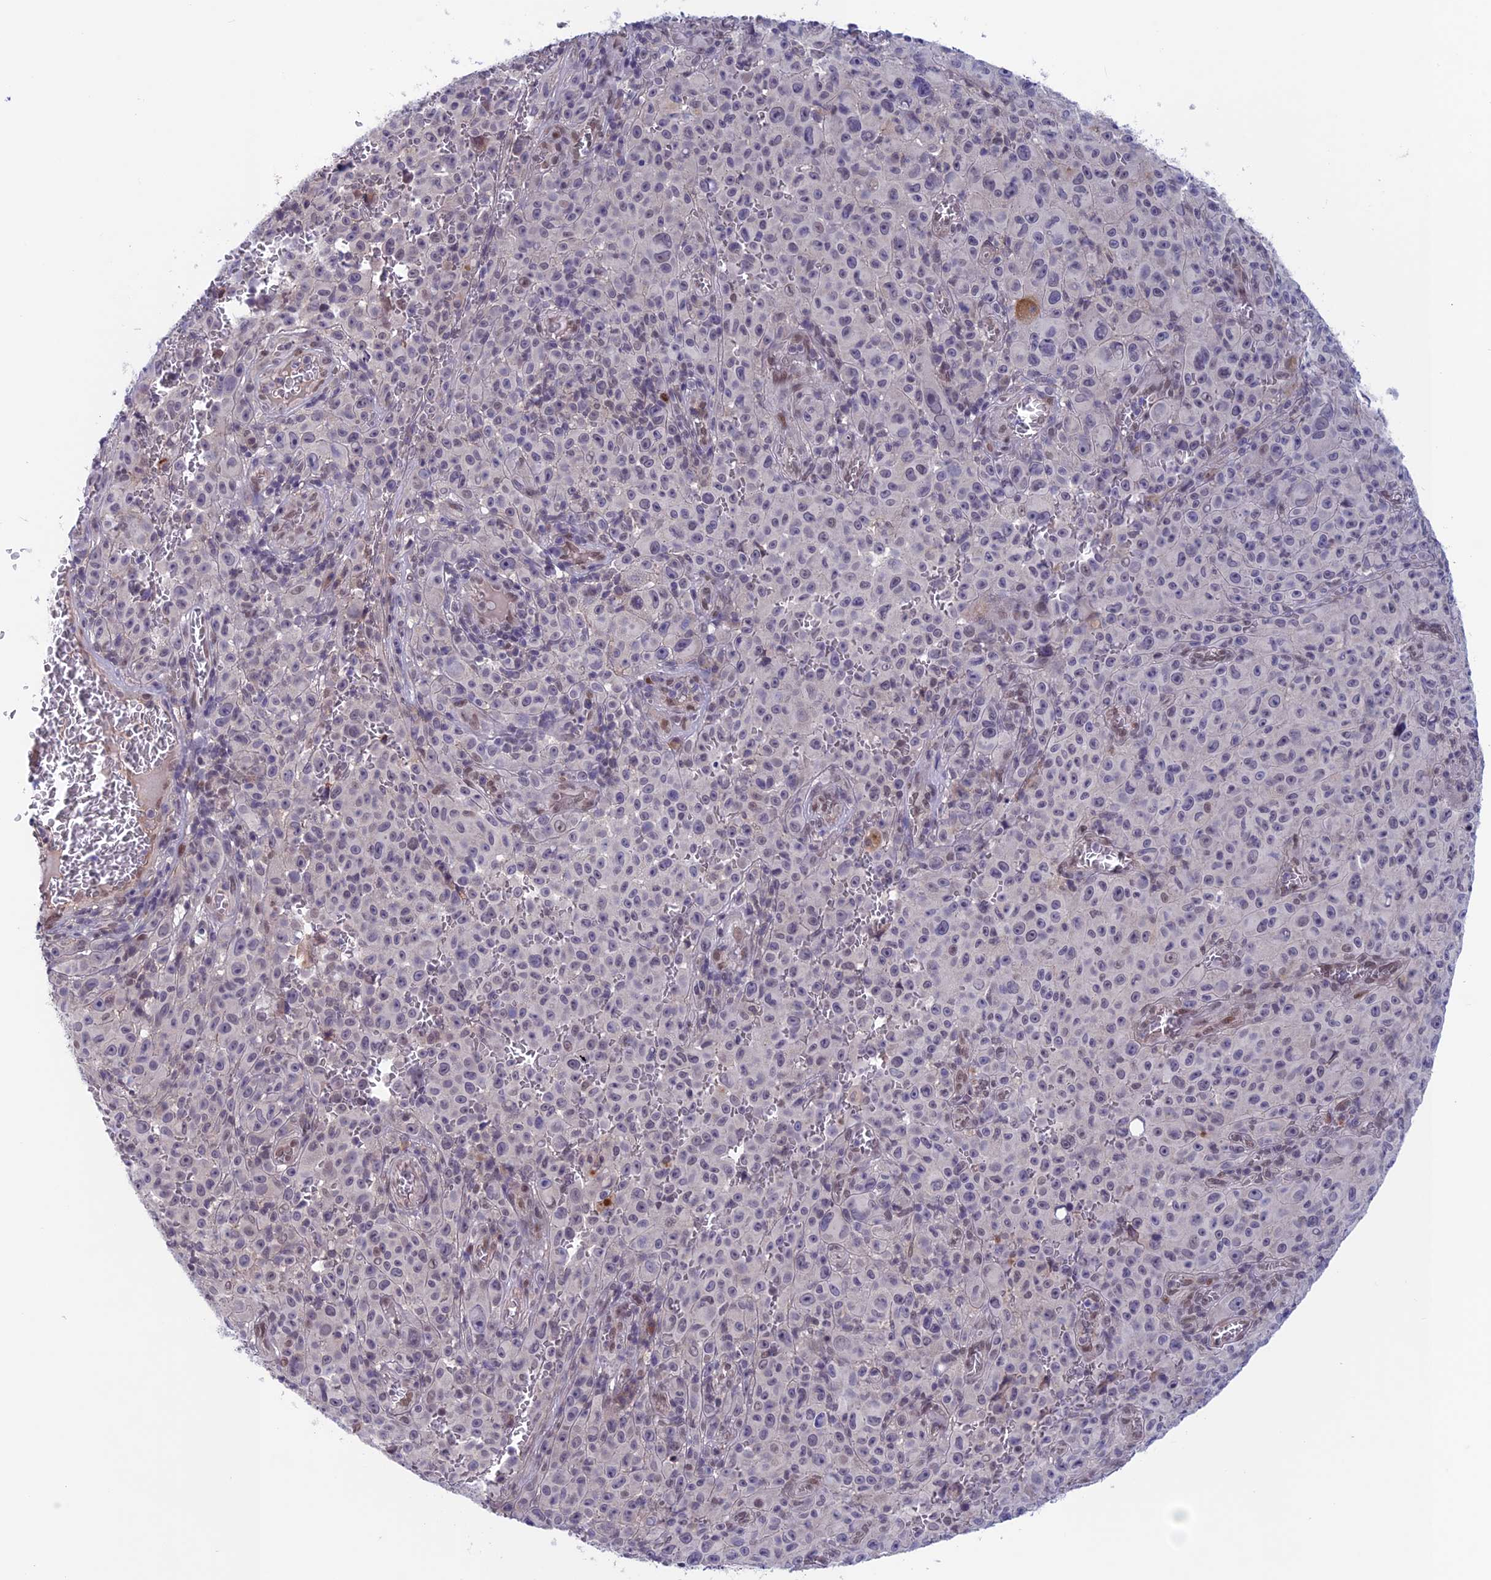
{"staining": {"intensity": "negative", "quantity": "none", "location": "none"}, "tissue": "melanoma", "cell_type": "Tumor cells", "image_type": "cancer", "snomed": [{"axis": "morphology", "description": "Malignant melanoma, NOS"}, {"axis": "topography", "description": "Skin"}], "caption": "The immunohistochemistry (IHC) image has no significant expression in tumor cells of melanoma tissue. The staining is performed using DAB (3,3'-diaminobenzidine) brown chromogen with nuclei counter-stained in using hematoxylin.", "gene": "FKBPL", "patient": {"sex": "female", "age": 82}}